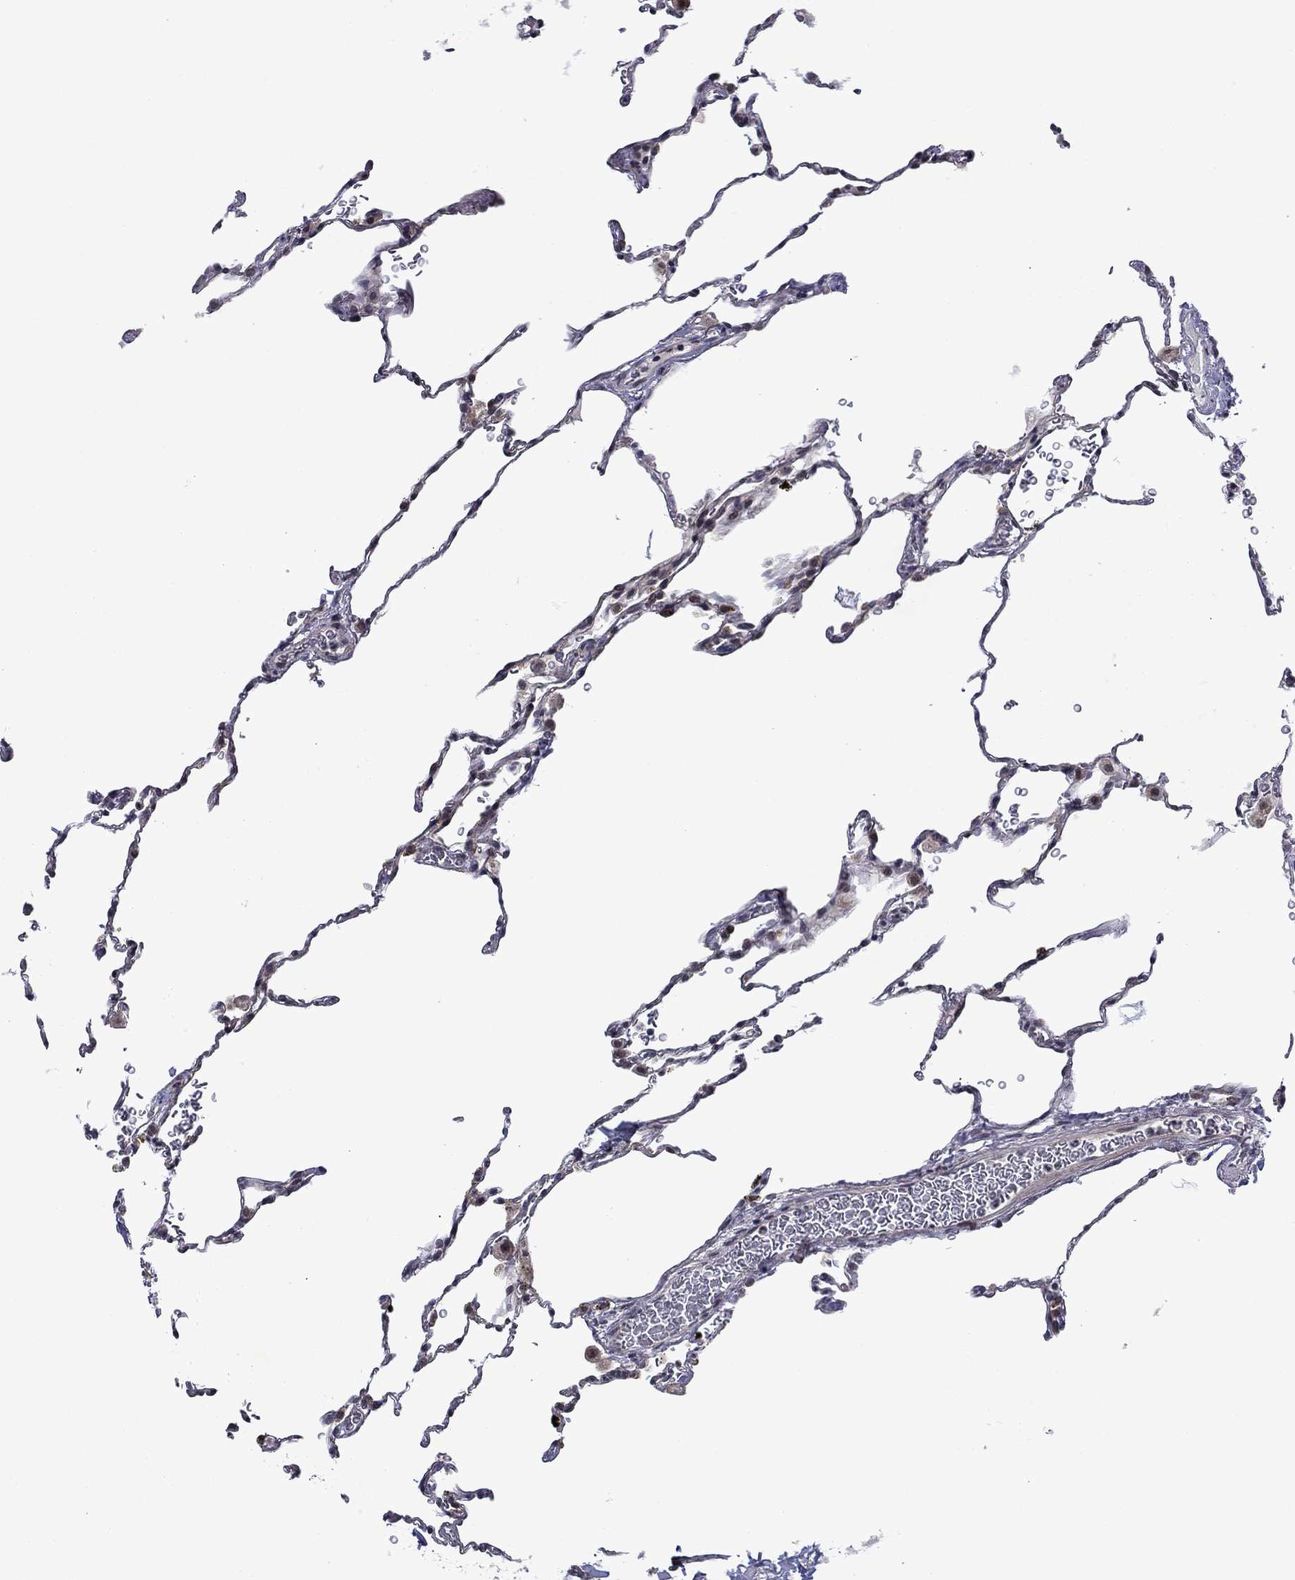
{"staining": {"intensity": "negative", "quantity": "none", "location": "none"}, "tissue": "lung", "cell_type": "Alveolar cells", "image_type": "normal", "snomed": [{"axis": "morphology", "description": "Normal tissue, NOS"}, {"axis": "morphology", "description": "Adenocarcinoma, metastatic, NOS"}, {"axis": "topography", "description": "Lung"}], "caption": "Immunohistochemistry (IHC) of unremarkable human lung reveals no positivity in alveolar cells.", "gene": "B3GAT1", "patient": {"sex": "male", "age": 45}}